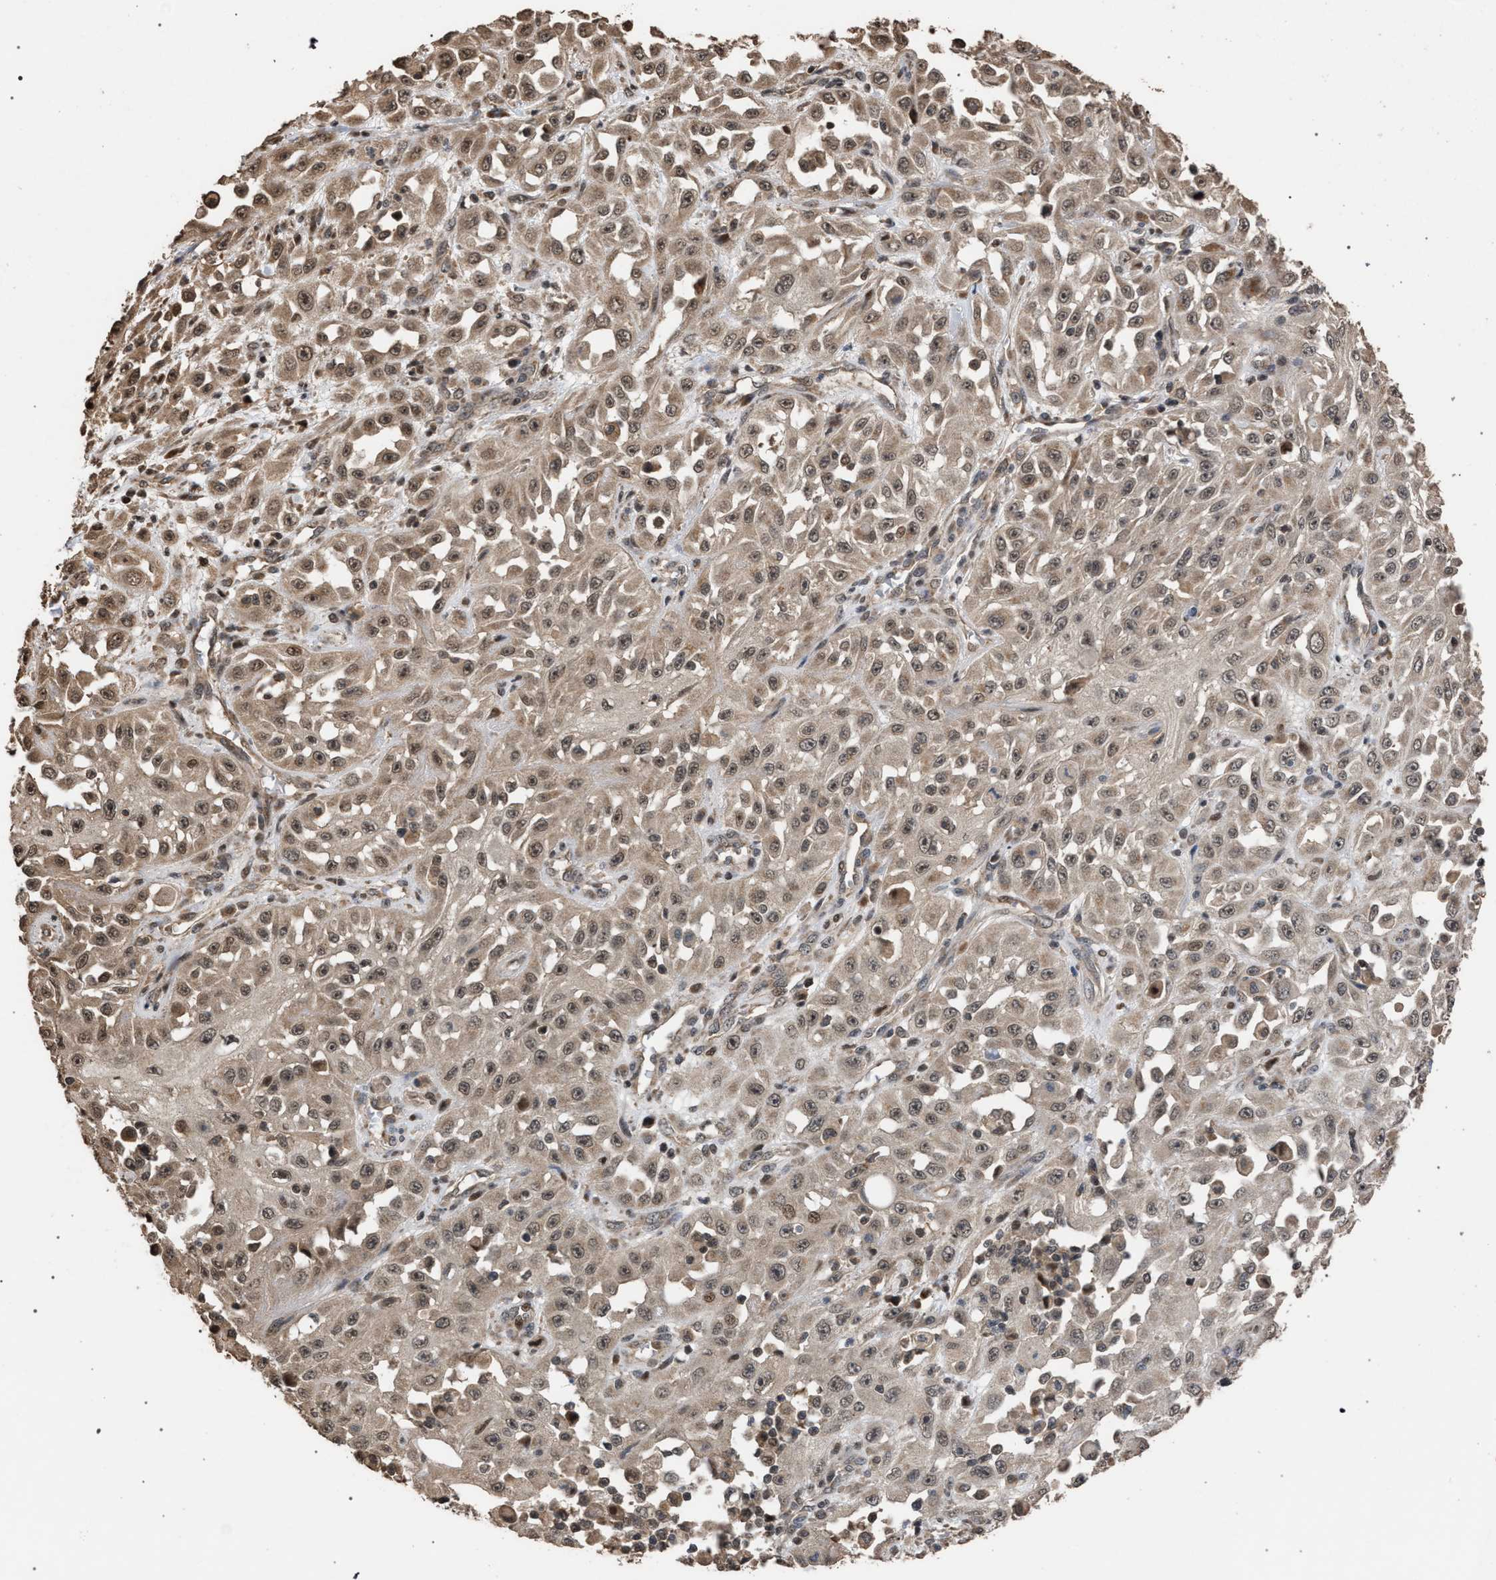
{"staining": {"intensity": "weak", "quantity": ">75%", "location": "cytoplasmic/membranous,nuclear"}, "tissue": "skin cancer", "cell_type": "Tumor cells", "image_type": "cancer", "snomed": [{"axis": "morphology", "description": "Squamous cell carcinoma, NOS"}, {"axis": "morphology", "description": "Squamous cell carcinoma, metastatic, NOS"}, {"axis": "topography", "description": "Skin"}, {"axis": "topography", "description": "Lymph node"}], "caption": "Squamous cell carcinoma (skin) stained with IHC displays weak cytoplasmic/membranous and nuclear expression in about >75% of tumor cells.", "gene": "NAA35", "patient": {"sex": "male", "age": 75}}